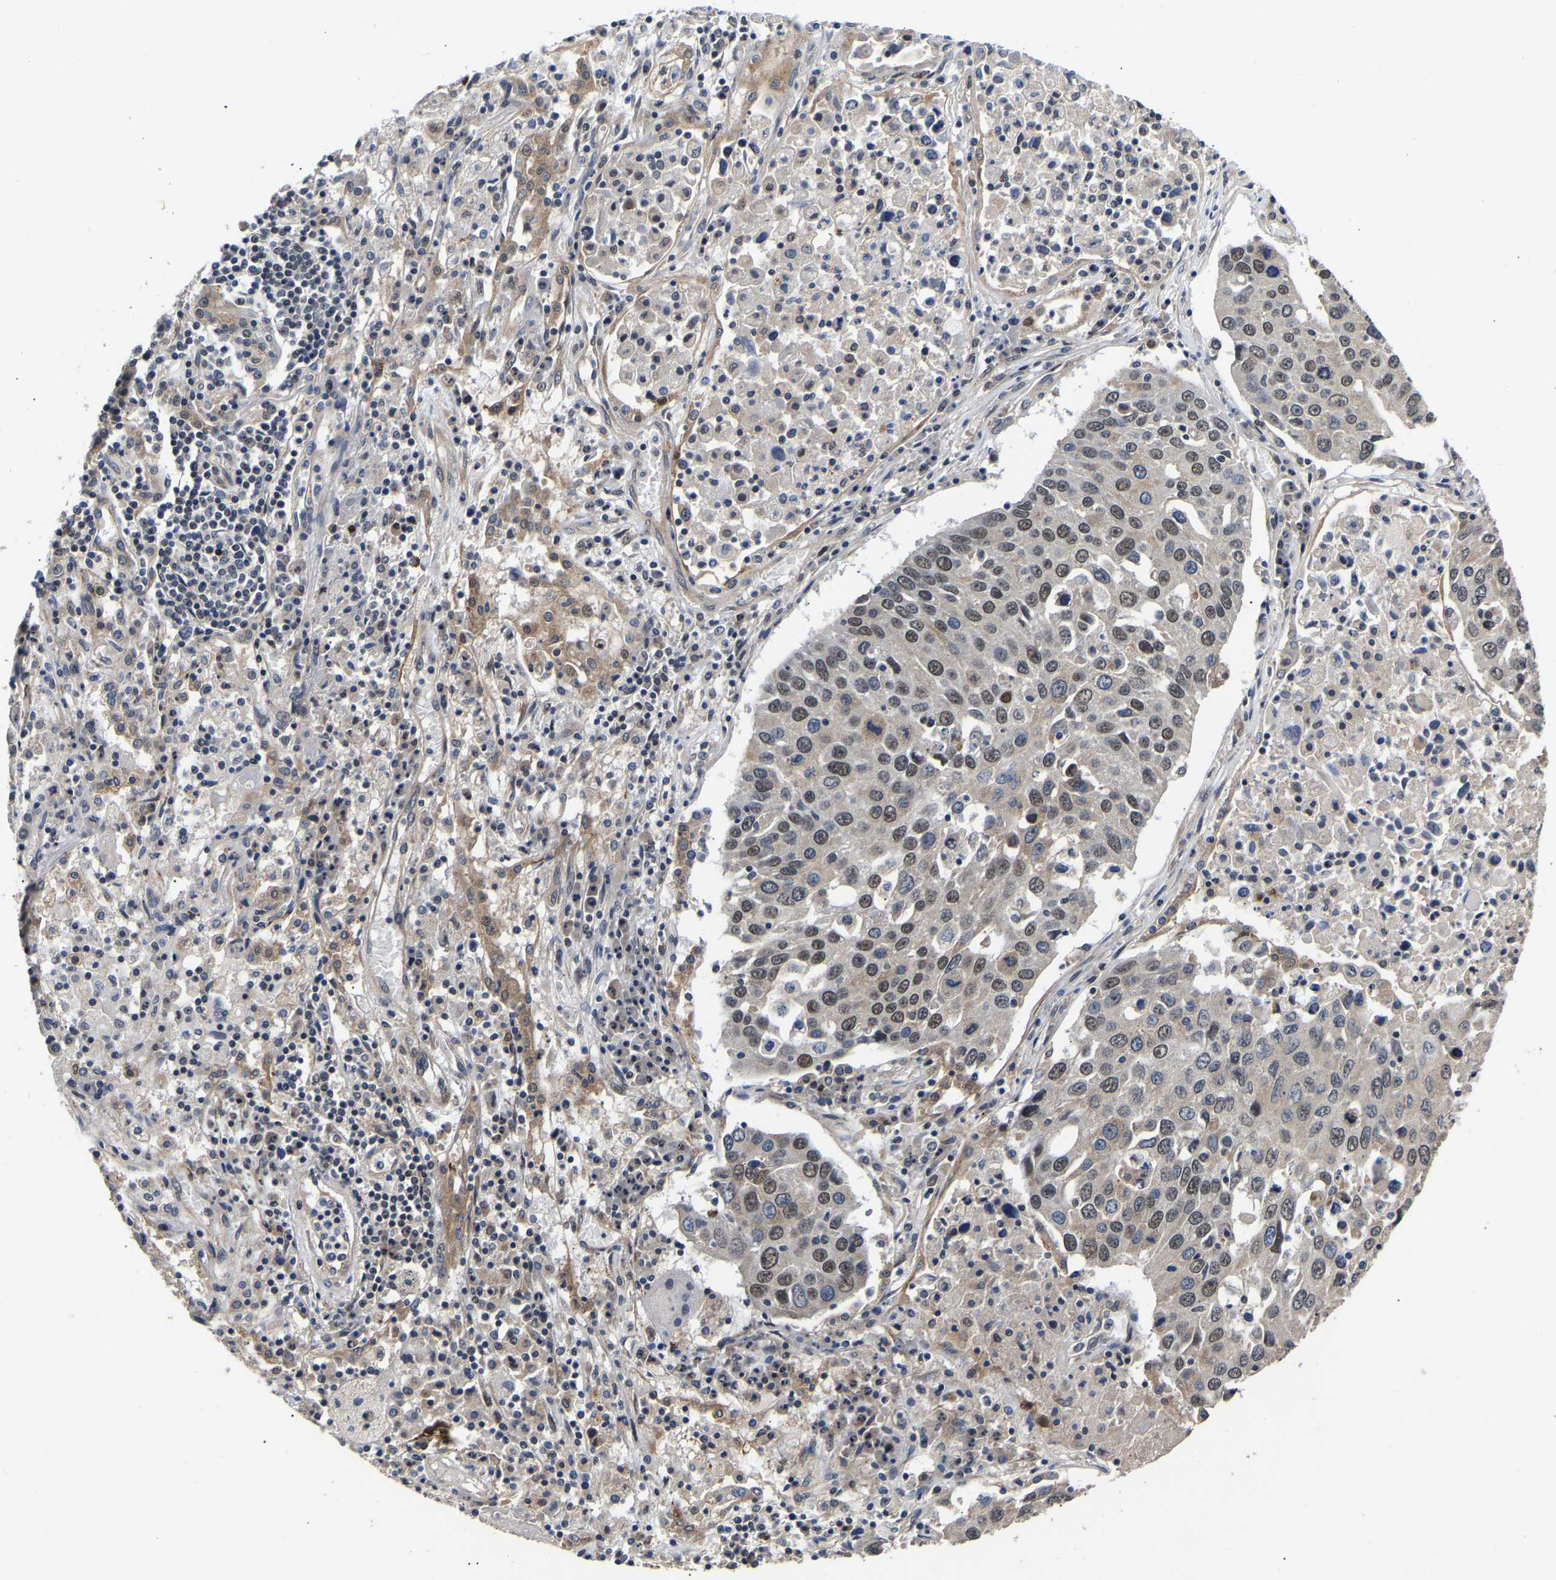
{"staining": {"intensity": "moderate", "quantity": "<25%", "location": "nuclear"}, "tissue": "lung cancer", "cell_type": "Tumor cells", "image_type": "cancer", "snomed": [{"axis": "morphology", "description": "Squamous cell carcinoma, NOS"}, {"axis": "topography", "description": "Lung"}], "caption": "The histopathology image demonstrates staining of lung squamous cell carcinoma, revealing moderate nuclear protein expression (brown color) within tumor cells.", "gene": "METTL16", "patient": {"sex": "male", "age": 65}}